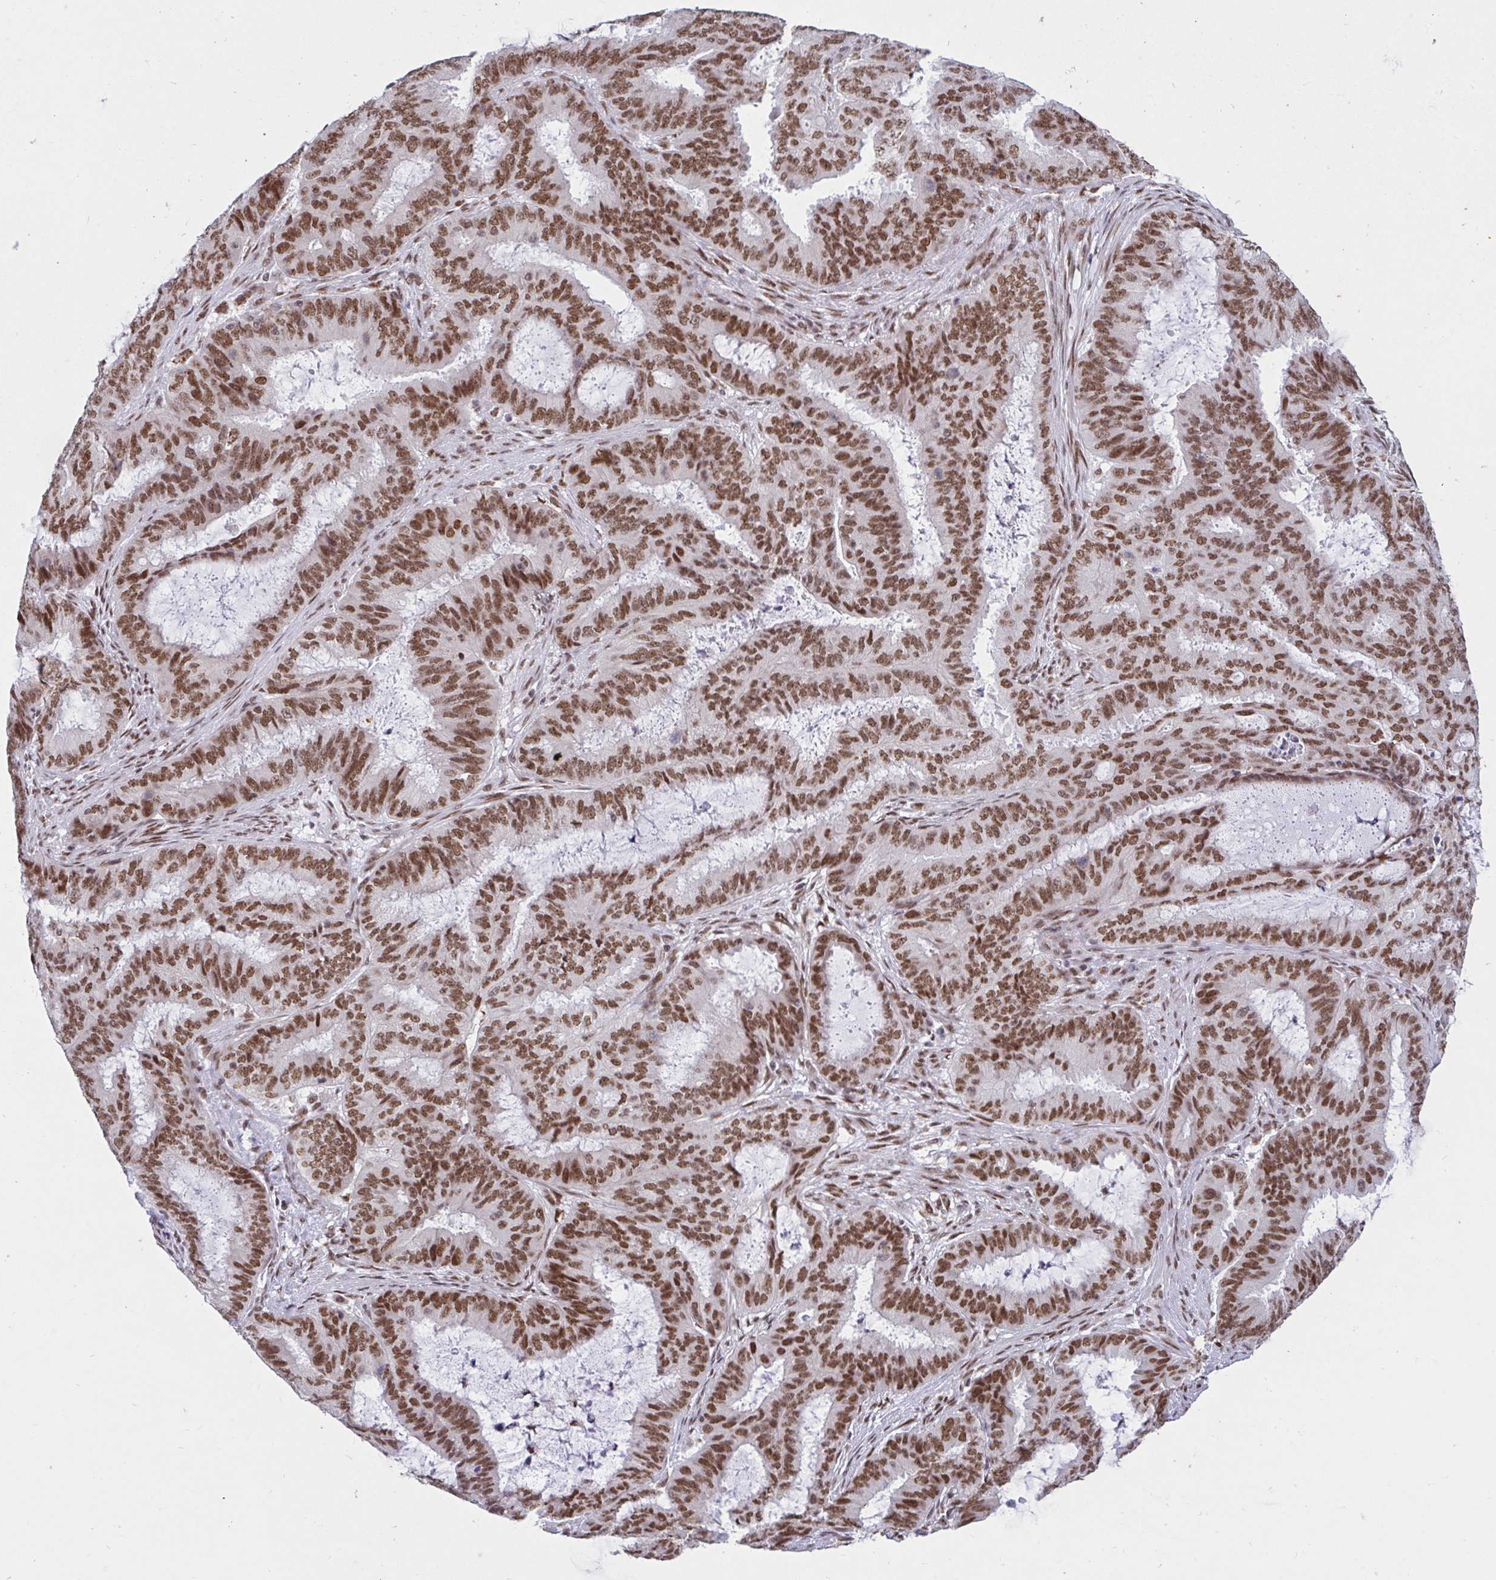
{"staining": {"intensity": "moderate", "quantity": ">75%", "location": "nuclear"}, "tissue": "endometrial cancer", "cell_type": "Tumor cells", "image_type": "cancer", "snomed": [{"axis": "morphology", "description": "Adenocarcinoma, NOS"}, {"axis": "topography", "description": "Endometrium"}], "caption": "Protein analysis of endometrial cancer (adenocarcinoma) tissue reveals moderate nuclear expression in approximately >75% of tumor cells.", "gene": "PHF10", "patient": {"sex": "female", "age": 51}}